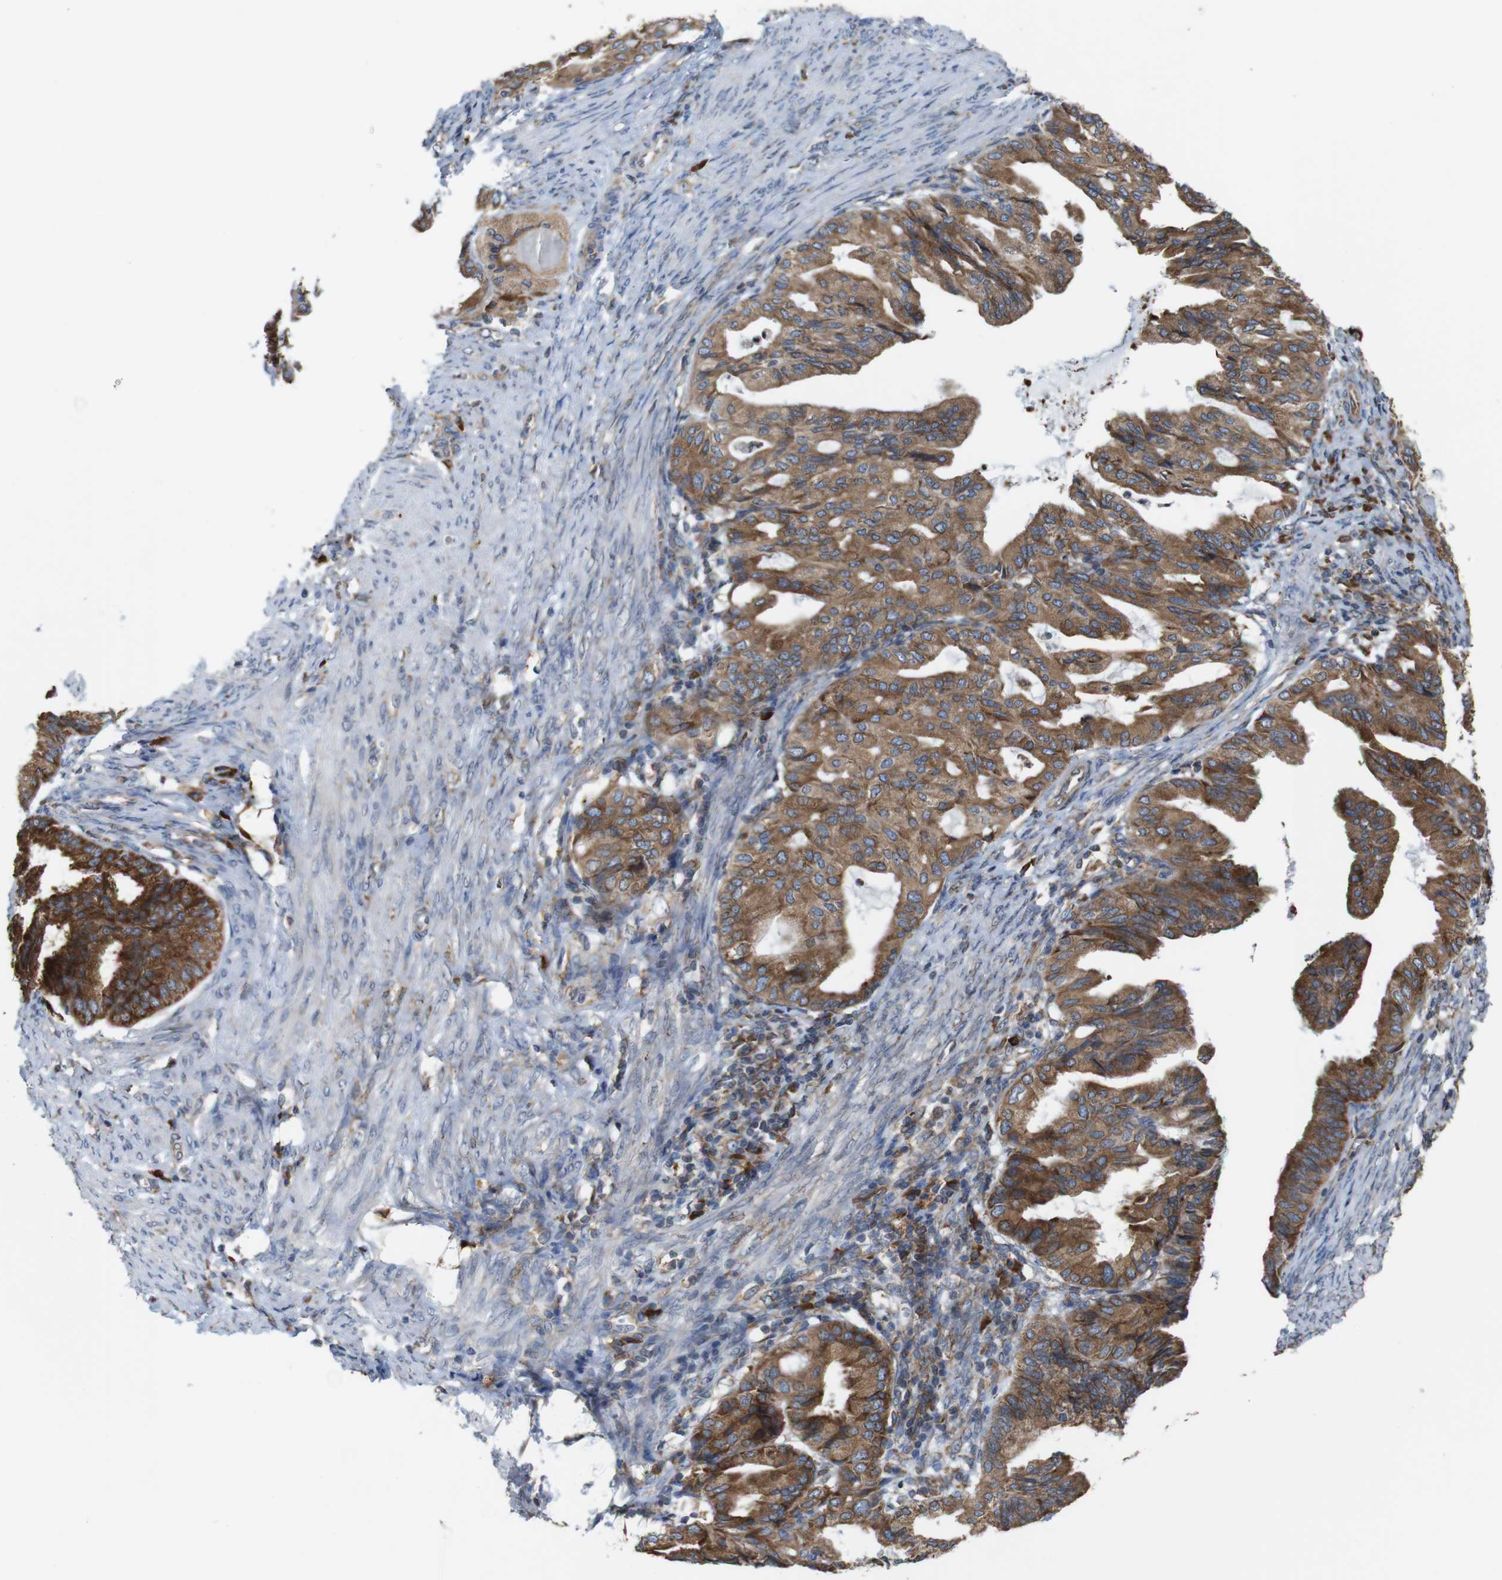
{"staining": {"intensity": "moderate", "quantity": ">75%", "location": "cytoplasmic/membranous"}, "tissue": "endometrial cancer", "cell_type": "Tumor cells", "image_type": "cancer", "snomed": [{"axis": "morphology", "description": "Adenocarcinoma, NOS"}, {"axis": "topography", "description": "Endometrium"}], "caption": "Protein analysis of adenocarcinoma (endometrial) tissue displays moderate cytoplasmic/membranous expression in about >75% of tumor cells.", "gene": "UGGT1", "patient": {"sex": "female", "age": 86}}